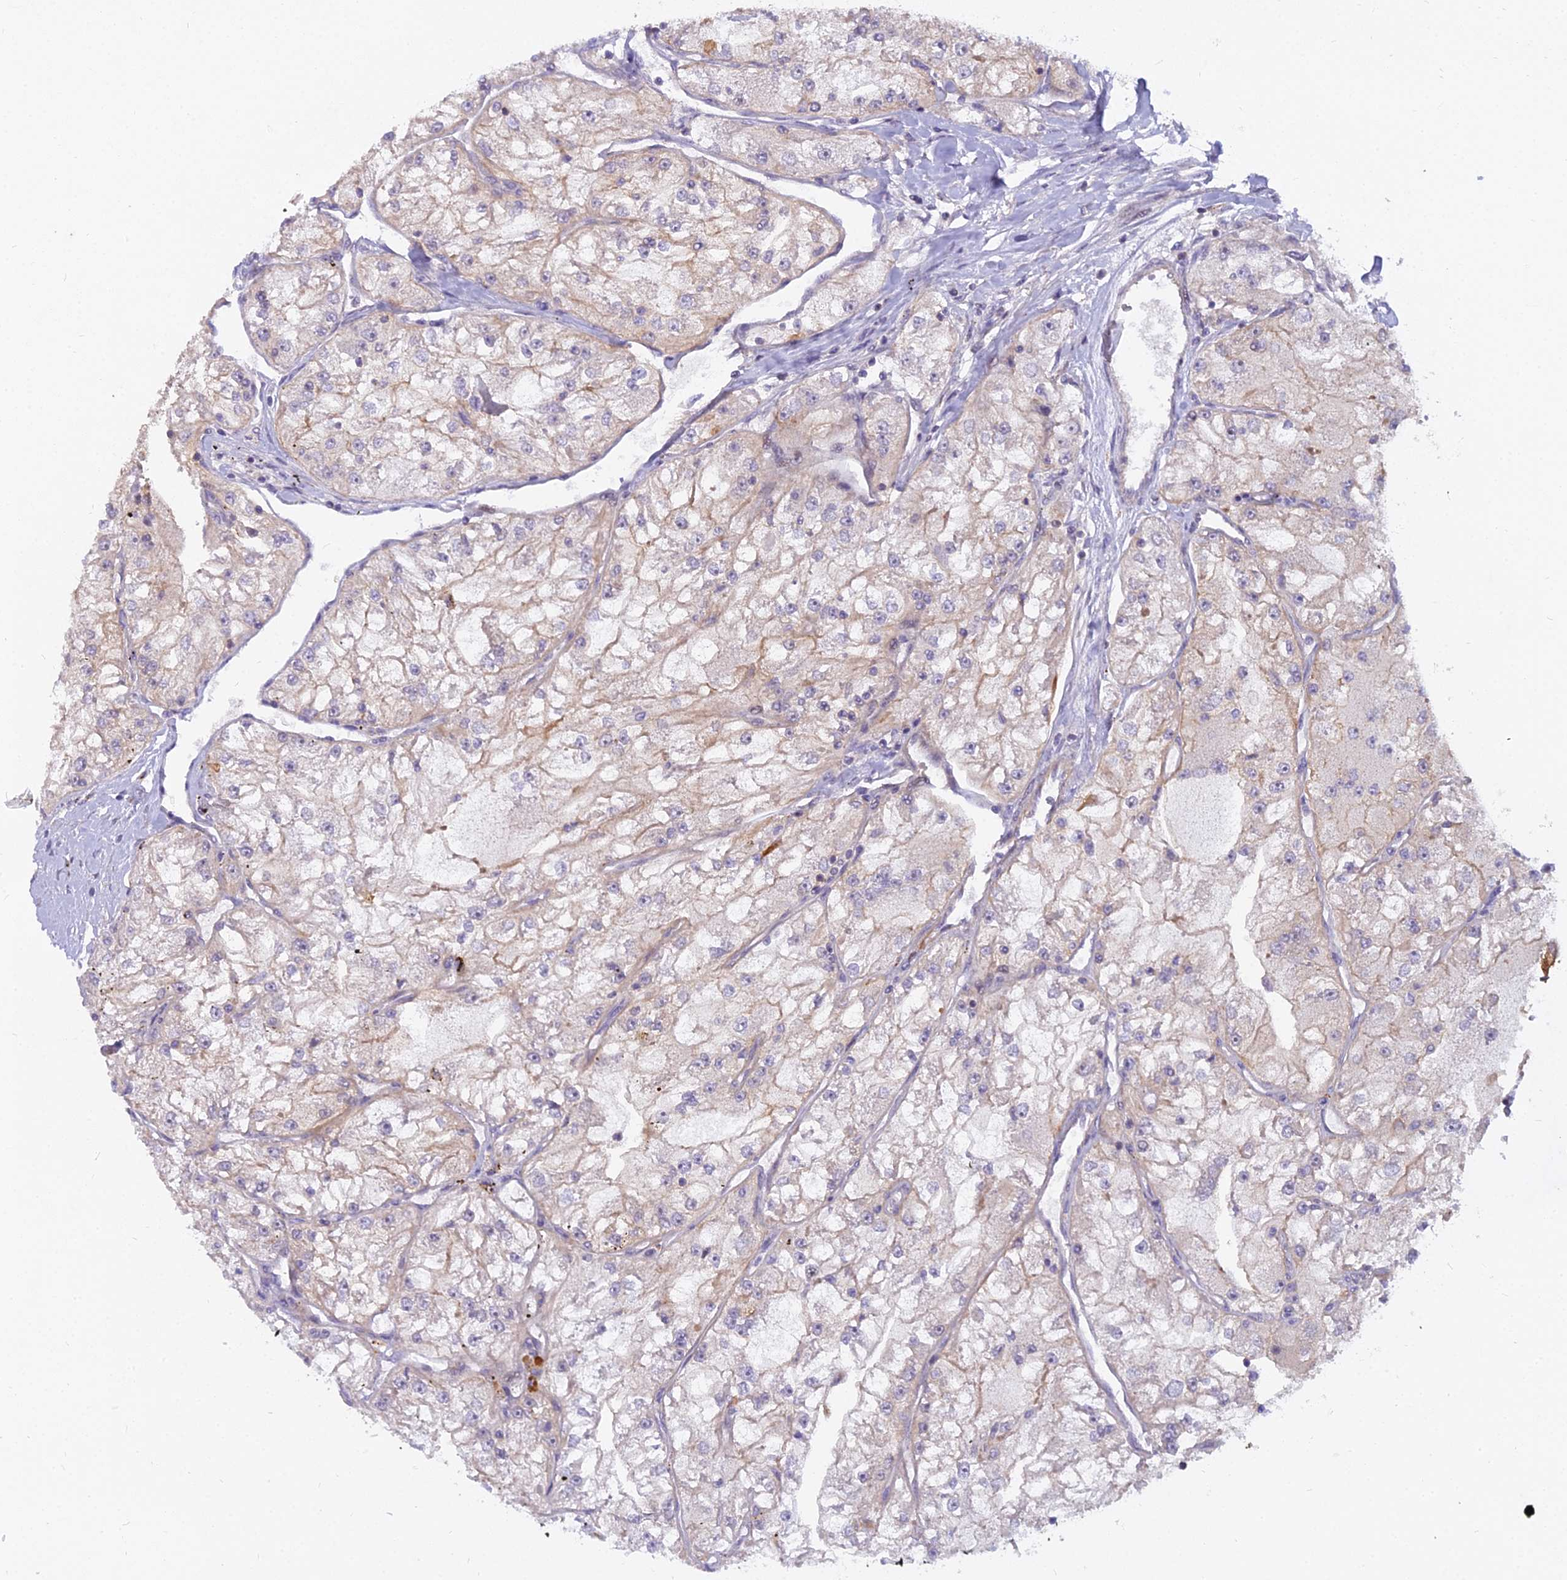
{"staining": {"intensity": "negative", "quantity": "none", "location": "none"}, "tissue": "renal cancer", "cell_type": "Tumor cells", "image_type": "cancer", "snomed": [{"axis": "morphology", "description": "Adenocarcinoma, NOS"}, {"axis": "topography", "description": "Kidney"}], "caption": "Histopathology image shows no protein positivity in tumor cells of renal adenocarcinoma tissue.", "gene": "GLYATL3", "patient": {"sex": "female", "age": 72}}